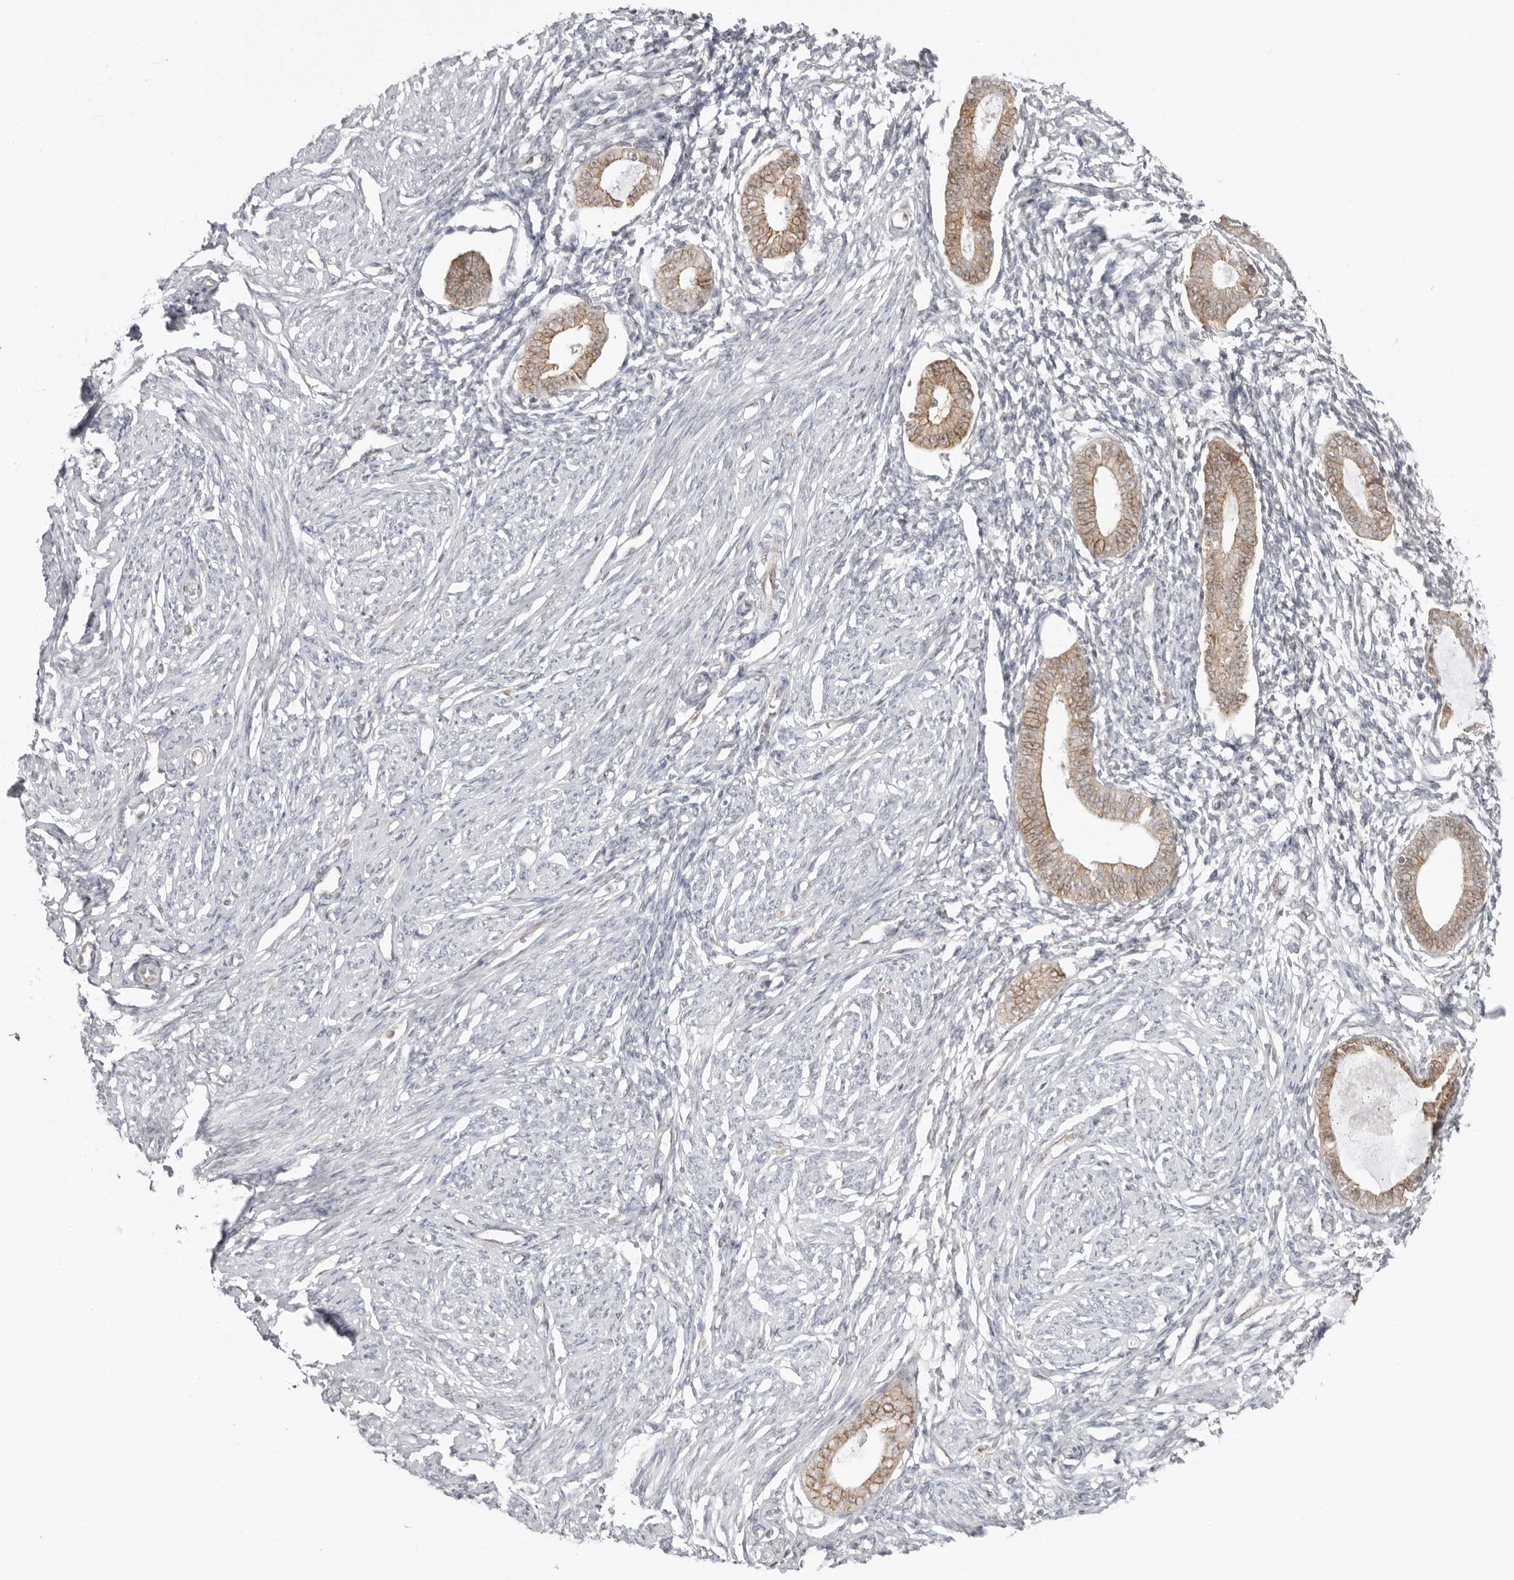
{"staining": {"intensity": "negative", "quantity": "none", "location": "none"}, "tissue": "endometrium", "cell_type": "Cells in endometrial stroma", "image_type": "normal", "snomed": [{"axis": "morphology", "description": "Normal tissue, NOS"}, {"axis": "topography", "description": "Endometrium"}], "caption": "High magnification brightfield microscopy of benign endometrium stained with DAB (3,3'-diaminobenzidine) (brown) and counterstained with hematoxylin (blue): cells in endometrial stroma show no significant positivity. The staining was performed using DAB (3,3'-diaminobenzidine) to visualize the protein expression in brown, while the nuclei were stained in blue with hematoxylin (Magnification: 20x).", "gene": "TRAPPC3", "patient": {"sex": "female", "age": 56}}